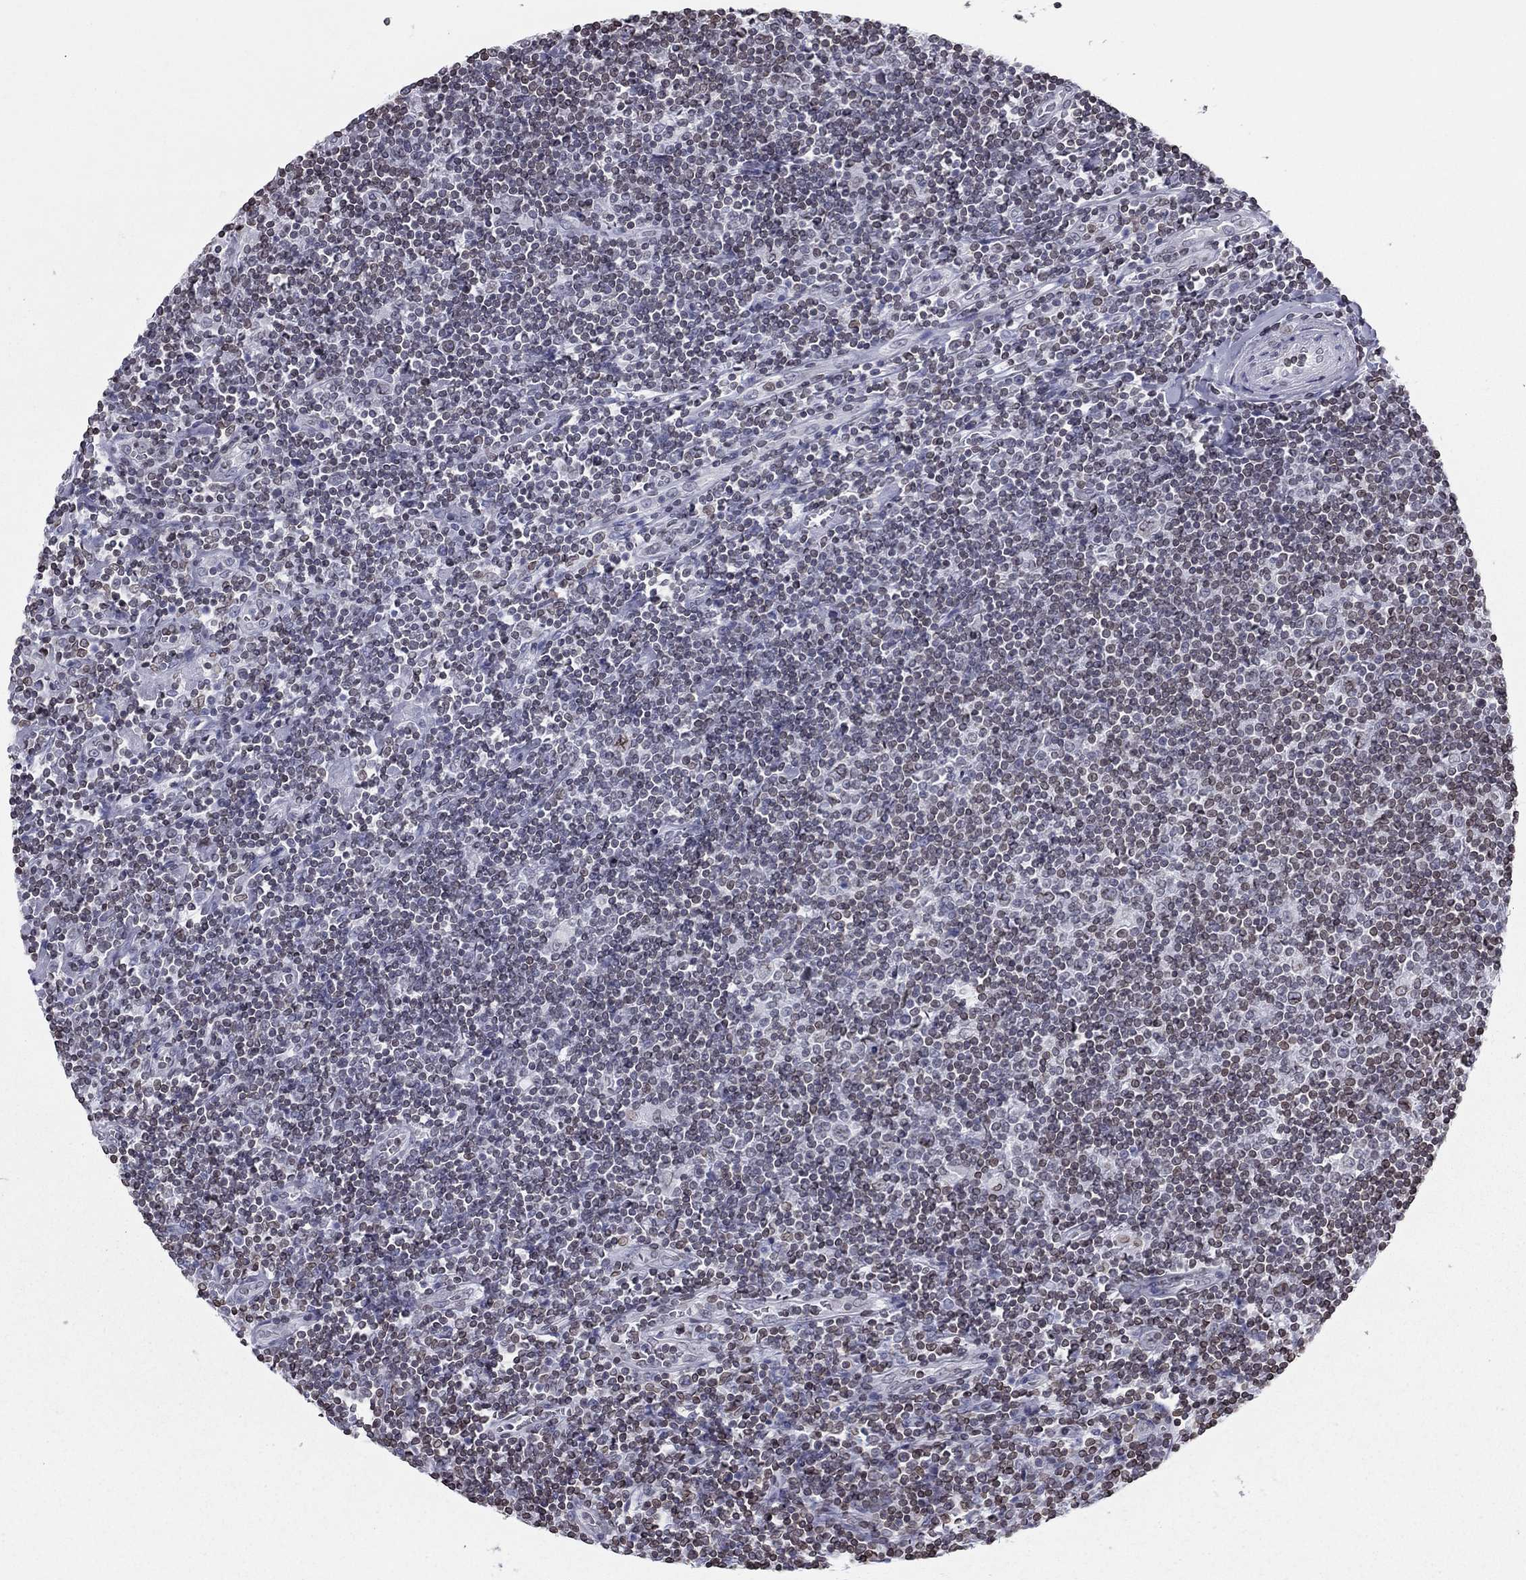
{"staining": {"intensity": "negative", "quantity": "none", "location": "none"}, "tissue": "lymphoma", "cell_type": "Tumor cells", "image_type": "cancer", "snomed": [{"axis": "morphology", "description": "Hodgkin's disease, NOS"}, {"axis": "topography", "description": "Lymph node"}], "caption": "Lymphoma was stained to show a protein in brown. There is no significant positivity in tumor cells. (DAB immunohistochemistry (IHC) visualized using brightfield microscopy, high magnification).", "gene": "ESPL1", "patient": {"sex": "male", "age": 40}}